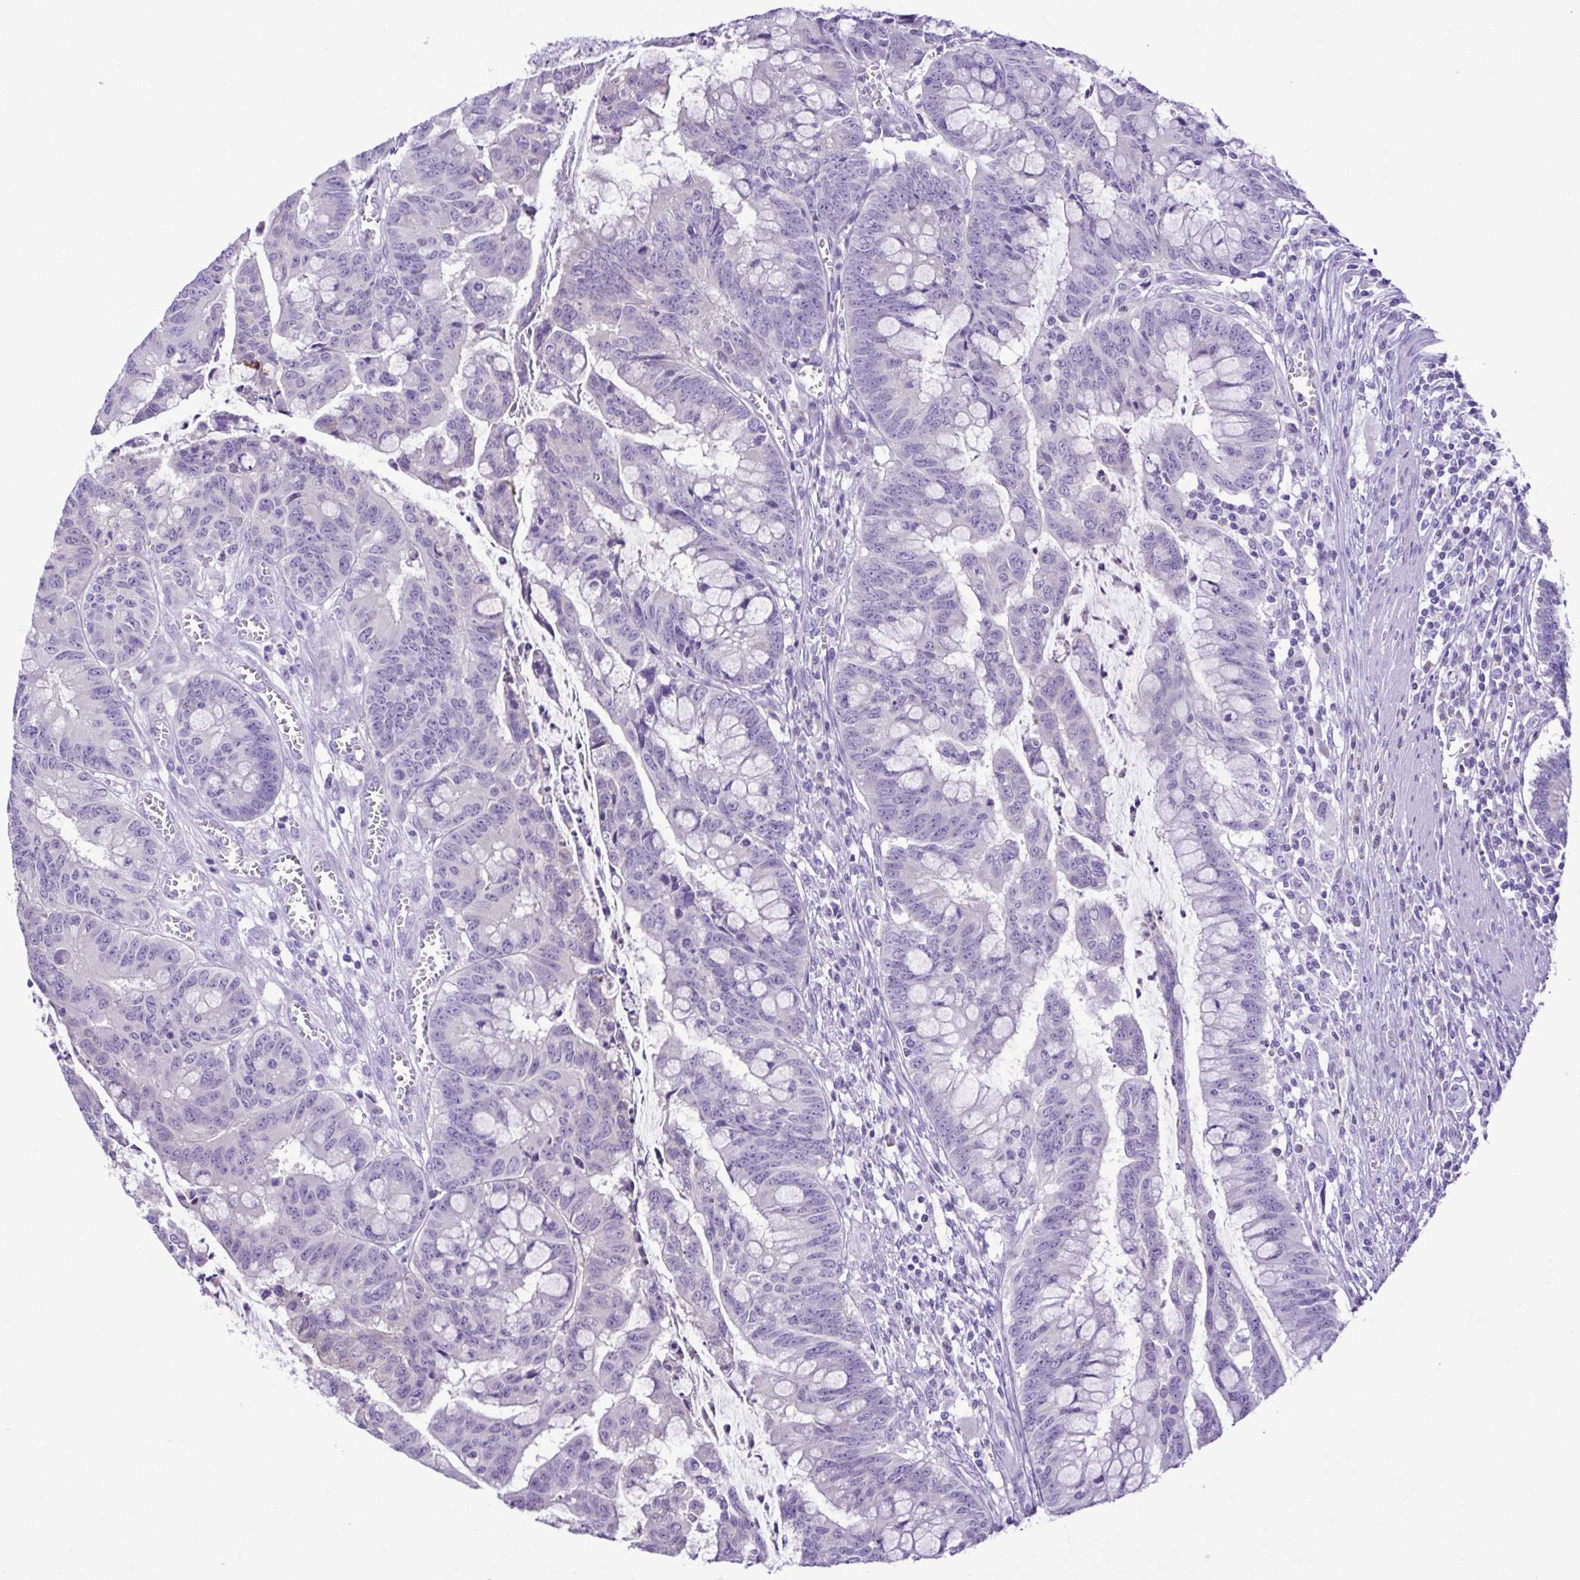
{"staining": {"intensity": "negative", "quantity": "none", "location": "none"}, "tissue": "colorectal cancer", "cell_type": "Tumor cells", "image_type": "cancer", "snomed": [{"axis": "morphology", "description": "Adenocarcinoma, NOS"}, {"axis": "topography", "description": "Colon"}], "caption": "The immunohistochemistry (IHC) photomicrograph has no significant positivity in tumor cells of colorectal cancer (adenocarcinoma) tissue.", "gene": "SYT1", "patient": {"sex": "male", "age": 62}}